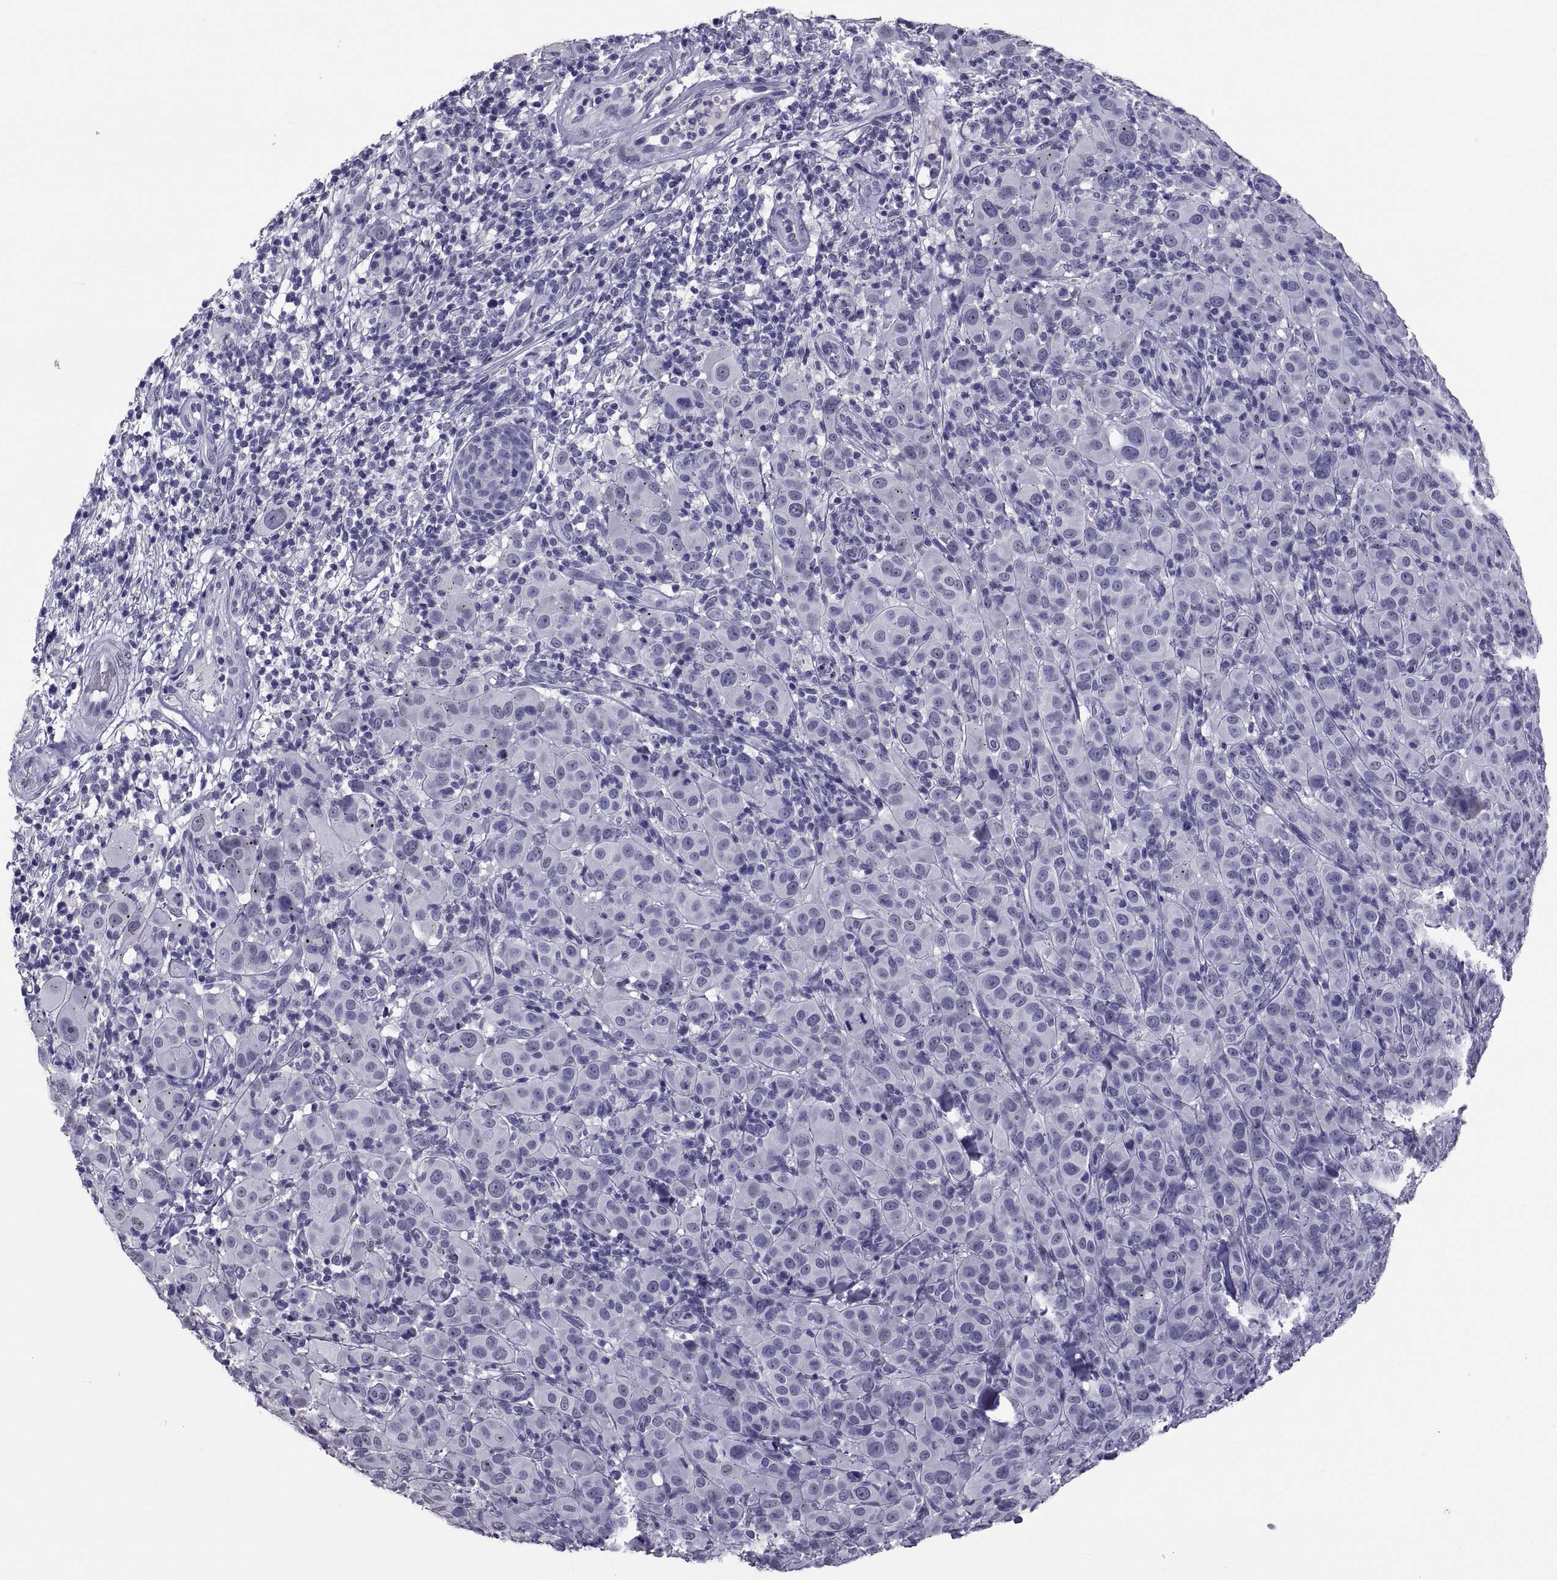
{"staining": {"intensity": "negative", "quantity": "none", "location": "none"}, "tissue": "melanoma", "cell_type": "Tumor cells", "image_type": "cancer", "snomed": [{"axis": "morphology", "description": "Malignant melanoma, NOS"}, {"axis": "topography", "description": "Skin"}], "caption": "An immunohistochemistry image of melanoma is shown. There is no staining in tumor cells of melanoma.", "gene": "TGFBR3L", "patient": {"sex": "female", "age": 87}}